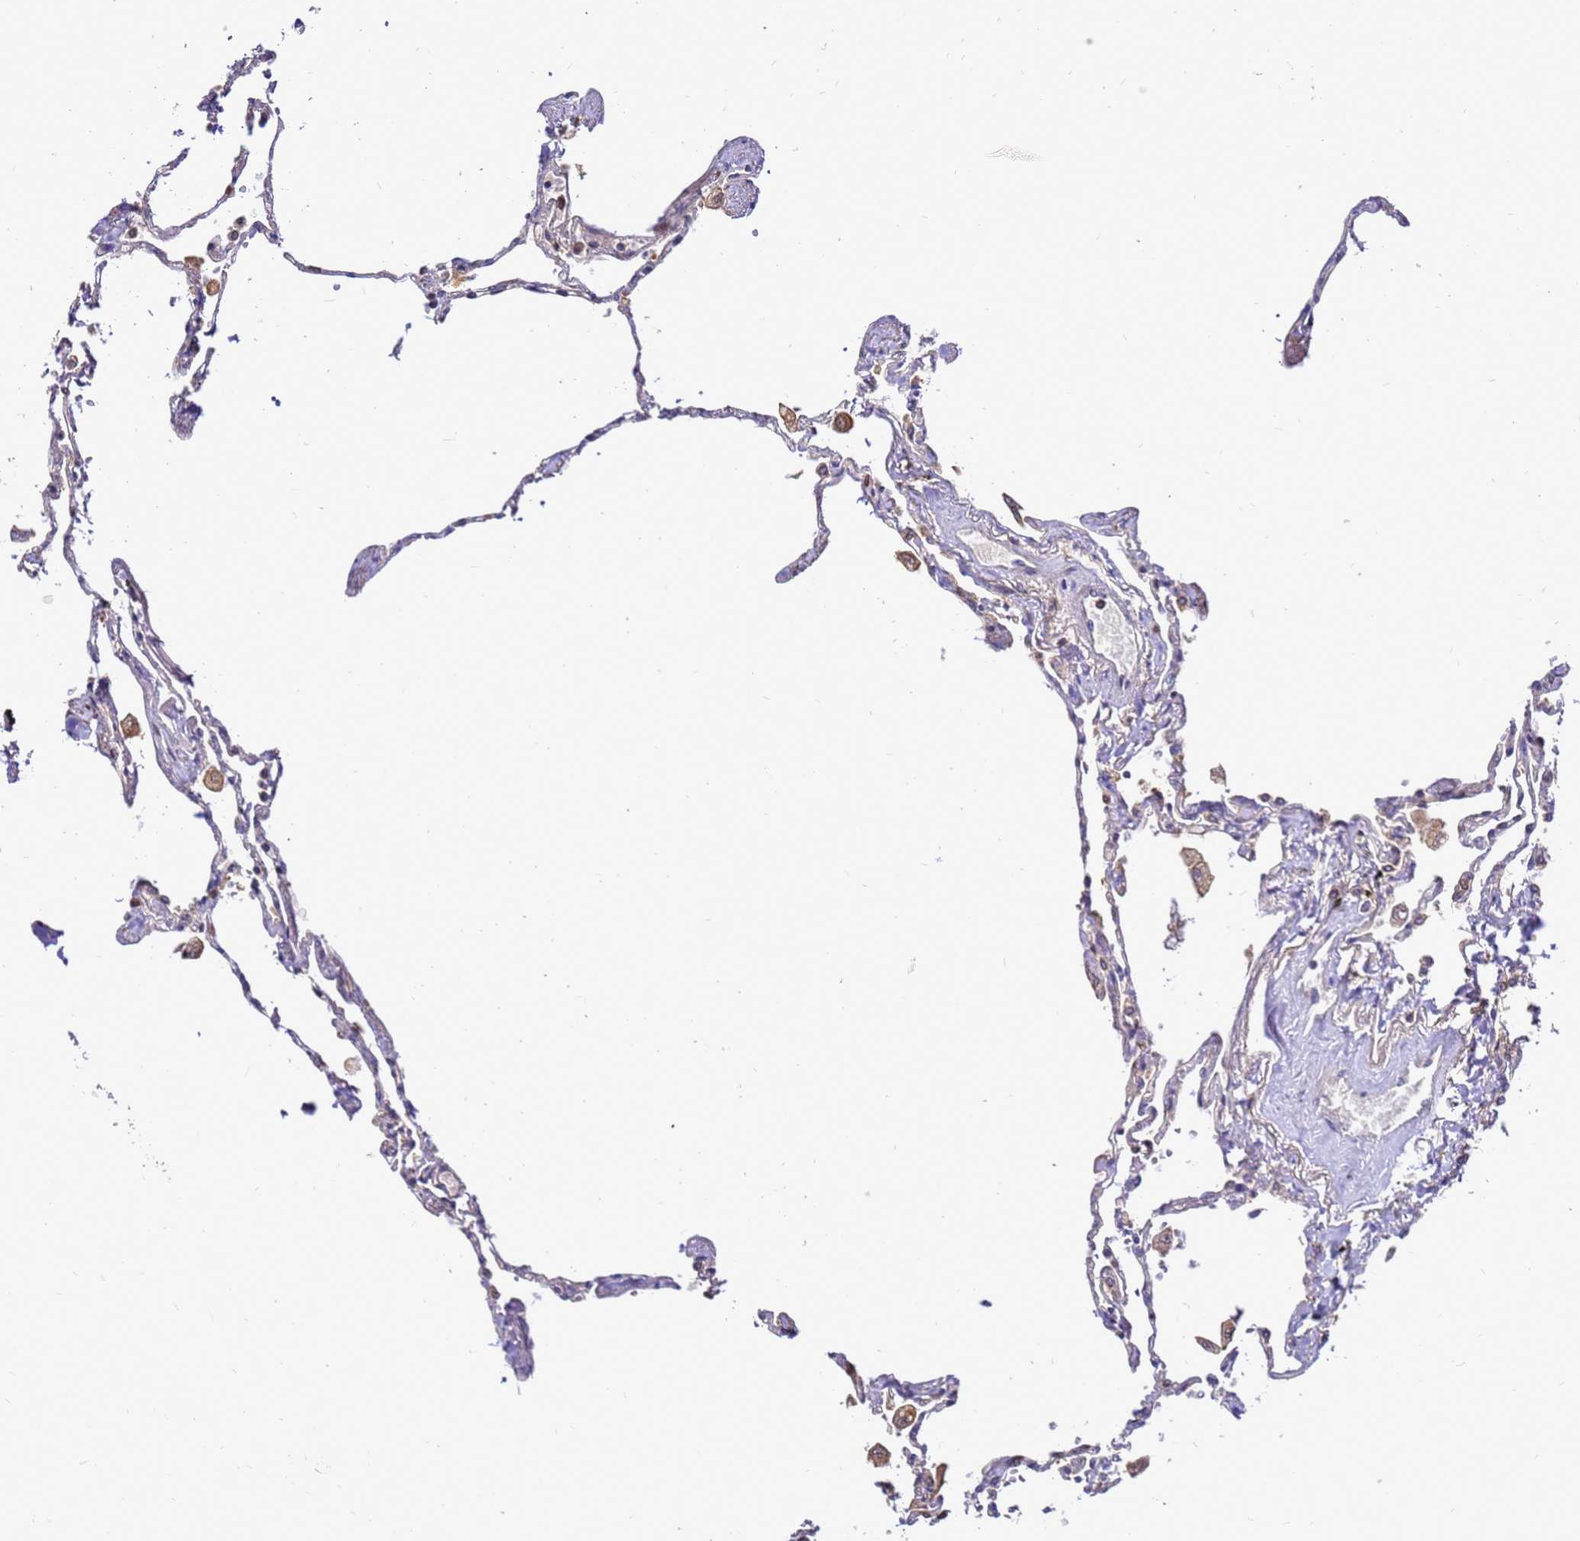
{"staining": {"intensity": "moderate", "quantity": "25%-75%", "location": "cytoplasmic/membranous"}, "tissue": "lung", "cell_type": "Alveolar cells", "image_type": "normal", "snomed": [{"axis": "morphology", "description": "Normal tissue, NOS"}, {"axis": "topography", "description": "Lung"}], "caption": "A photomicrograph of human lung stained for a protein reveals moderate cytoplasmic/membranous brown staining in alveolar cells.", "gene": "ADPGK", "patient": {"sex": "female", "age": 67}}